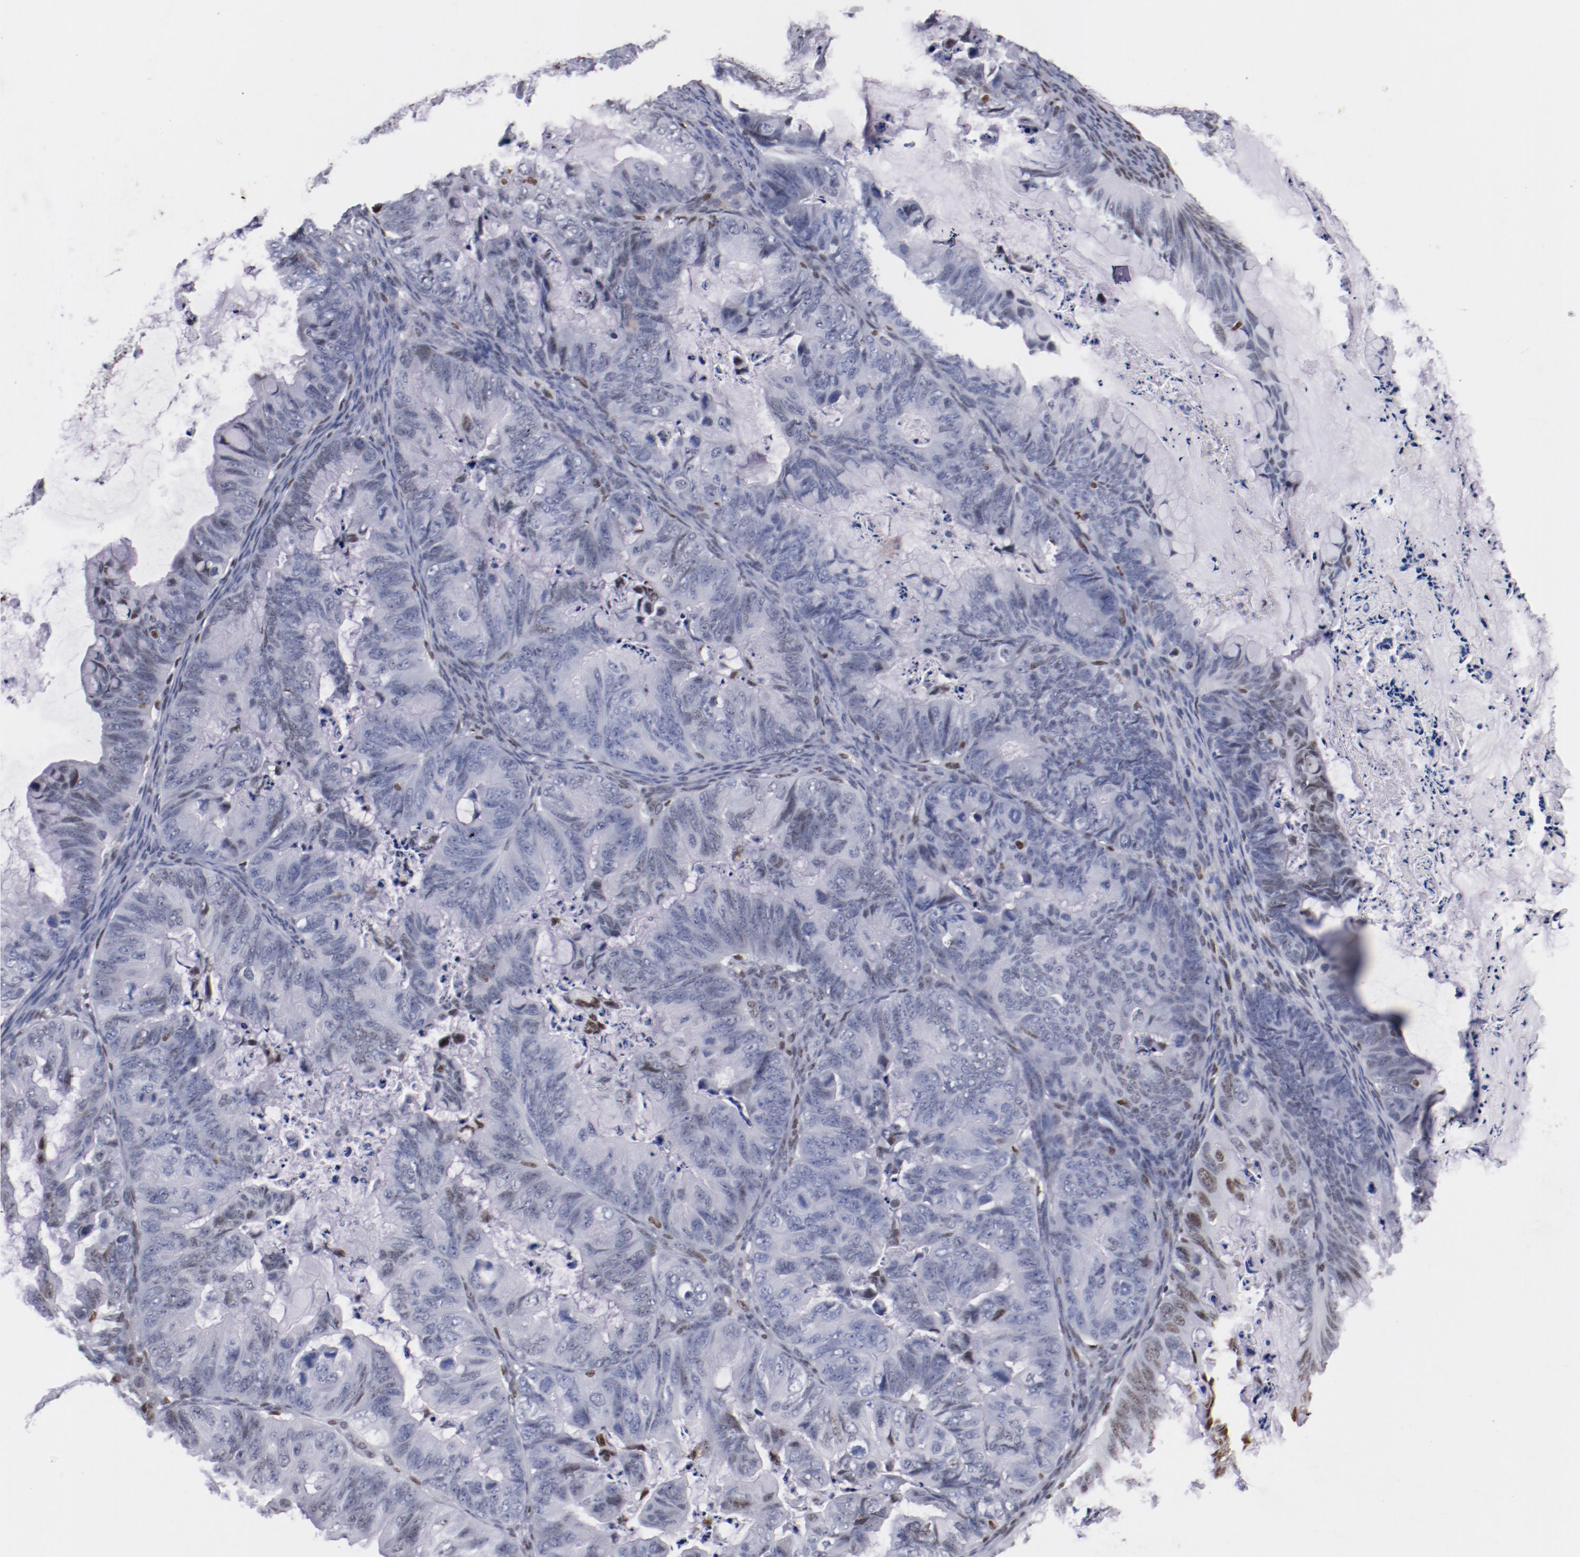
{"staining": {"intensity": "negative", "quantity": "none", "location": "none"}, "tissue": "ovarian cancer", "cell_type": "Tumor cells", "image_type": "cancer", "snomed": [{"axis": "morphology", "description": "Cystadenocarcinoma, mucinous, NOS"}, {"axis": "topography", "description": "Ovary"}], "caption": "Immunohistochemistry of human ovarian mucinous cystadenocarcinoma exhibits no positivity in tumor cells. The staining is performed using DAB brown chromogen with nuclei counter-stained in using hematoxylin.", "gene": "IFI16", "patient": {"sex": "female", "age": 36}}